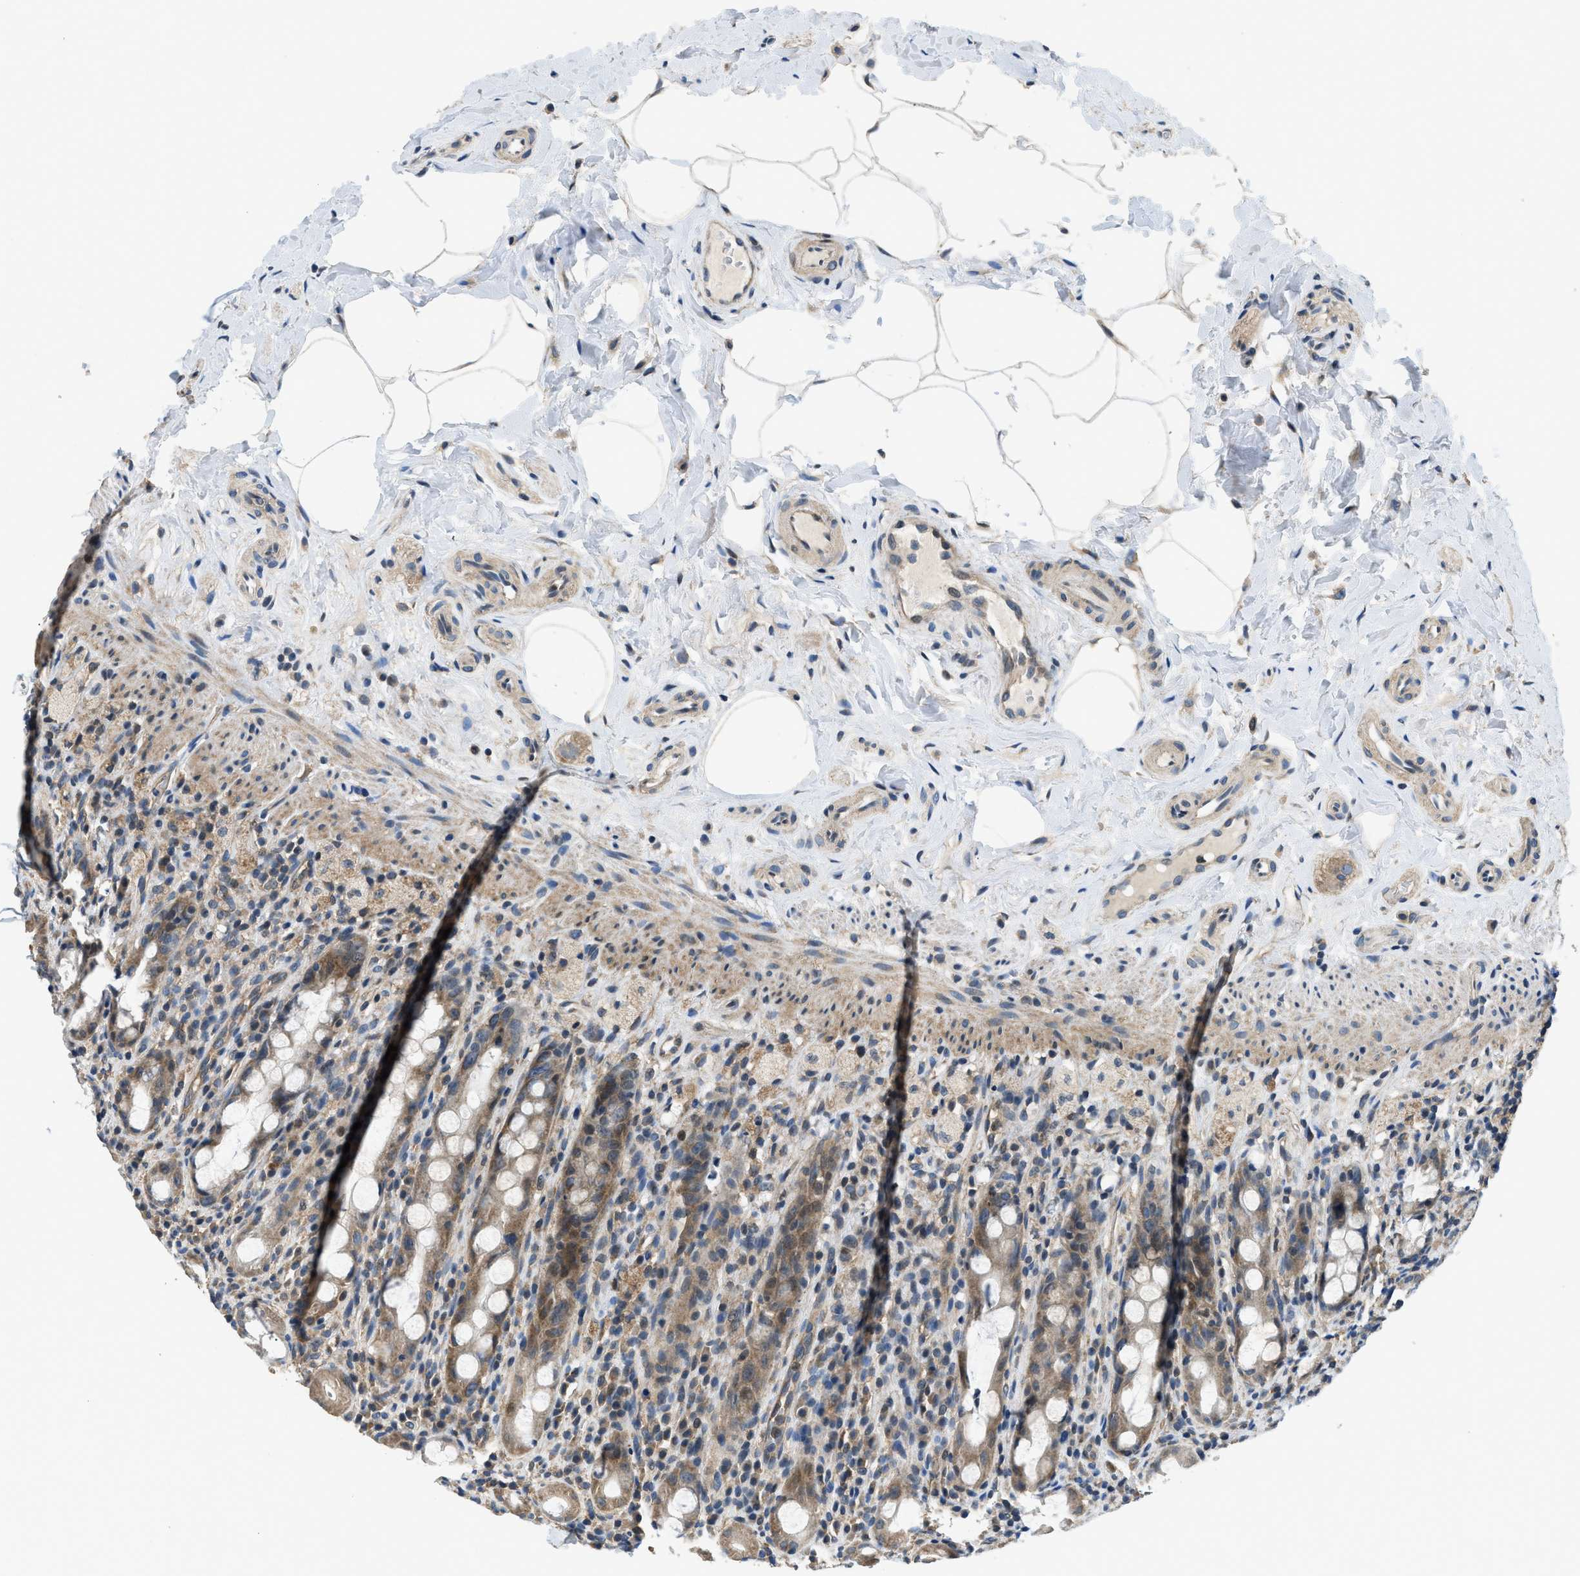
{"staining": {"intensity": "moderate", "quantity": ">75%", "location": "cytoplasmic/membranous"}, "tissue": "rectum", "cell_type": "Glandular cells", "image_type": "normal", "snomed": [{"axis": "morphology", "description": "Normal tissue, NOS"}, {"axis": "topography", "description": "Rectum"}], "caption": "This photomicrograph displays immunohistochemistry (IHC) staining of benign rectum, with medium moderate cytoplasmic/membranous positivity in approximately >75% of glandular cells.", "gene": "SSH2", "patient": {"sex": "male", "age": 44}}